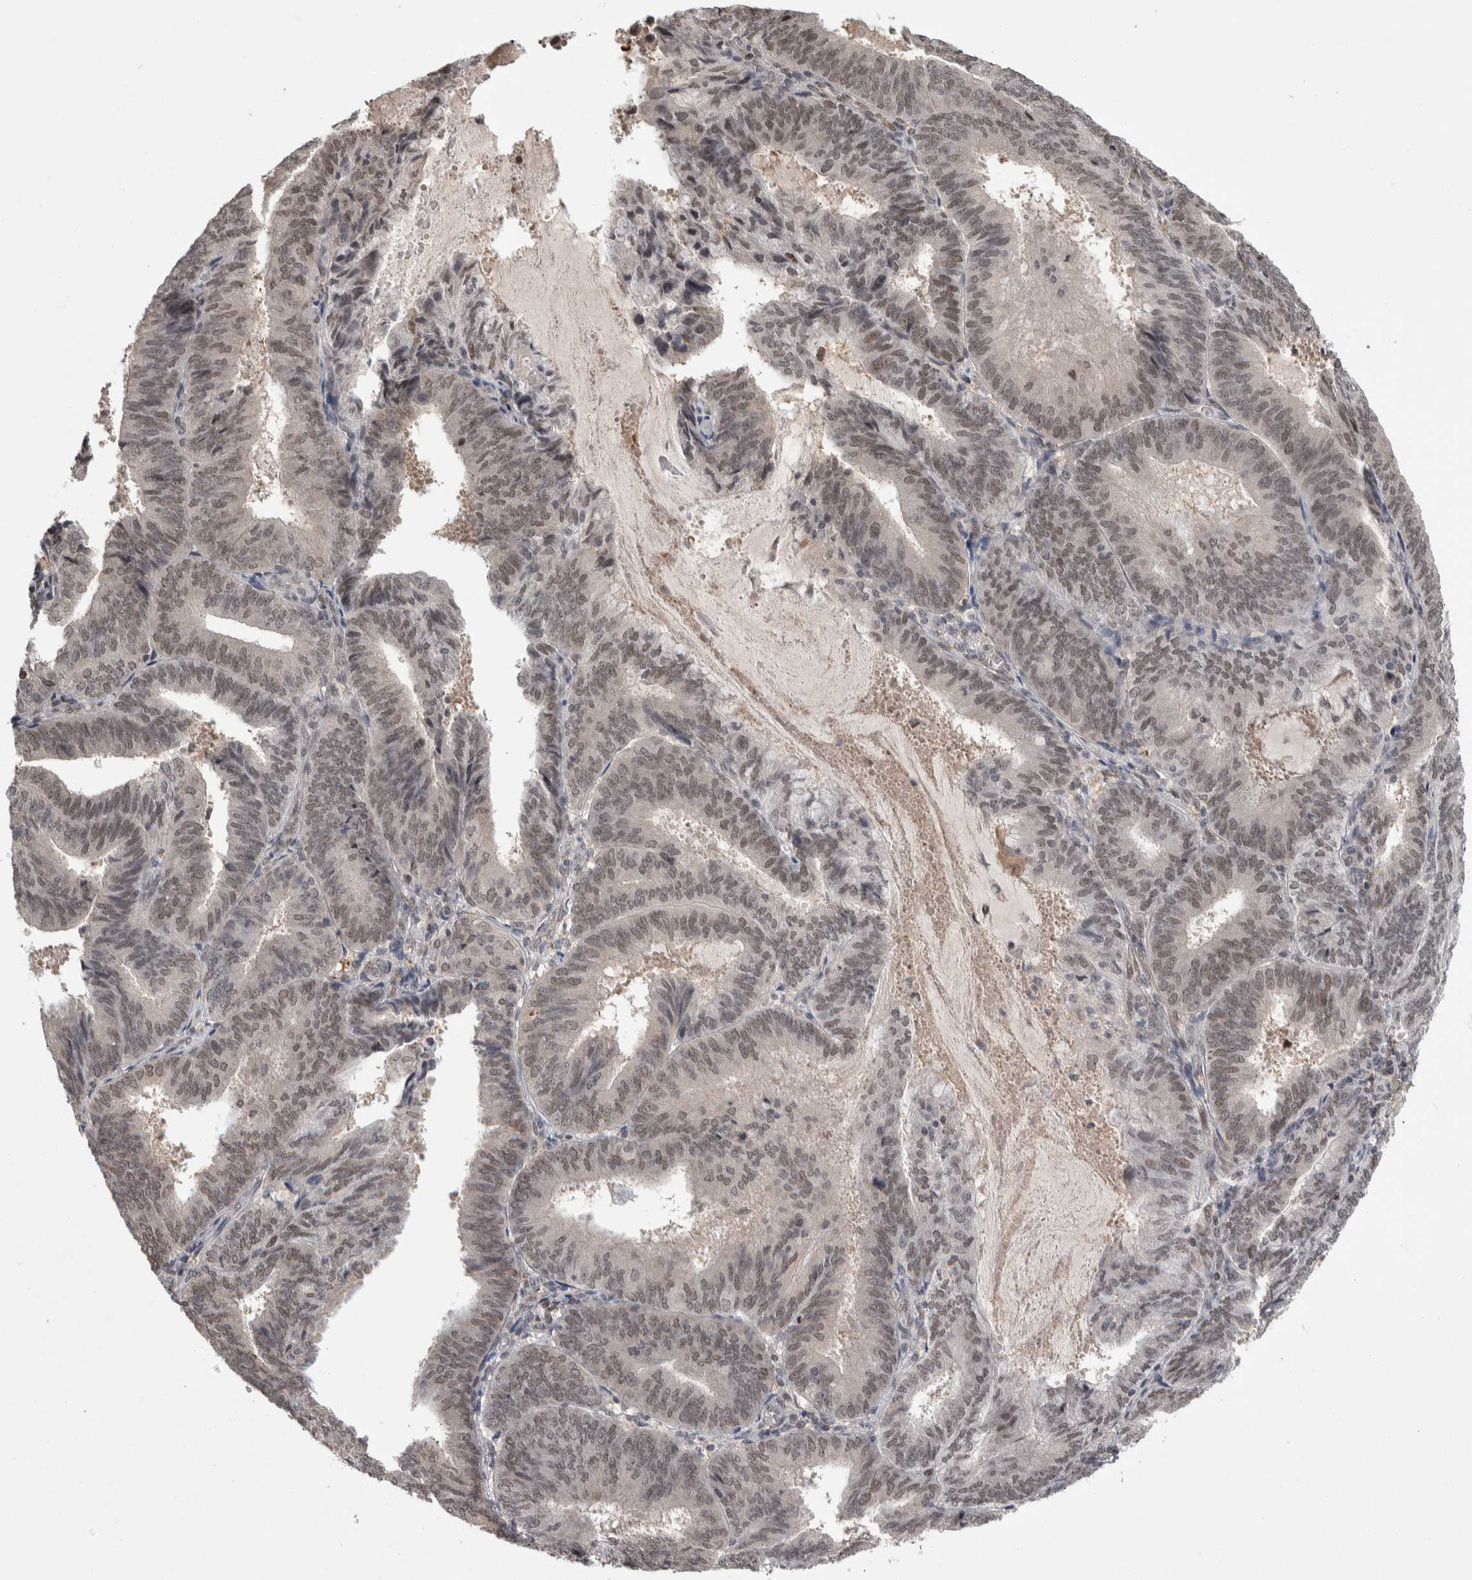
{"staining": {"intensity": "weak", "quantity": ">75%", "location": "nuclear"}, "tissue": "endometrial cancer", "cell_type": "Tumor cells", "image_type": "cancer", "snomed": [{"axis": "morphology", "description": "Adenocarcinoma, NOS"}, {"axis": "topography", "description": "Endometrium"}], "caption": "Immunohistochemistry (IHC) of human endometrial cancer (adenocarcinoma) shows low levels of weak nuclear expression in approximately >75% of tumor cells. (DAB IHC with brightfield microscopy, high magnification).", "gene": "ZSCAN21", "patient": {"sex": "female", "age": 81}}